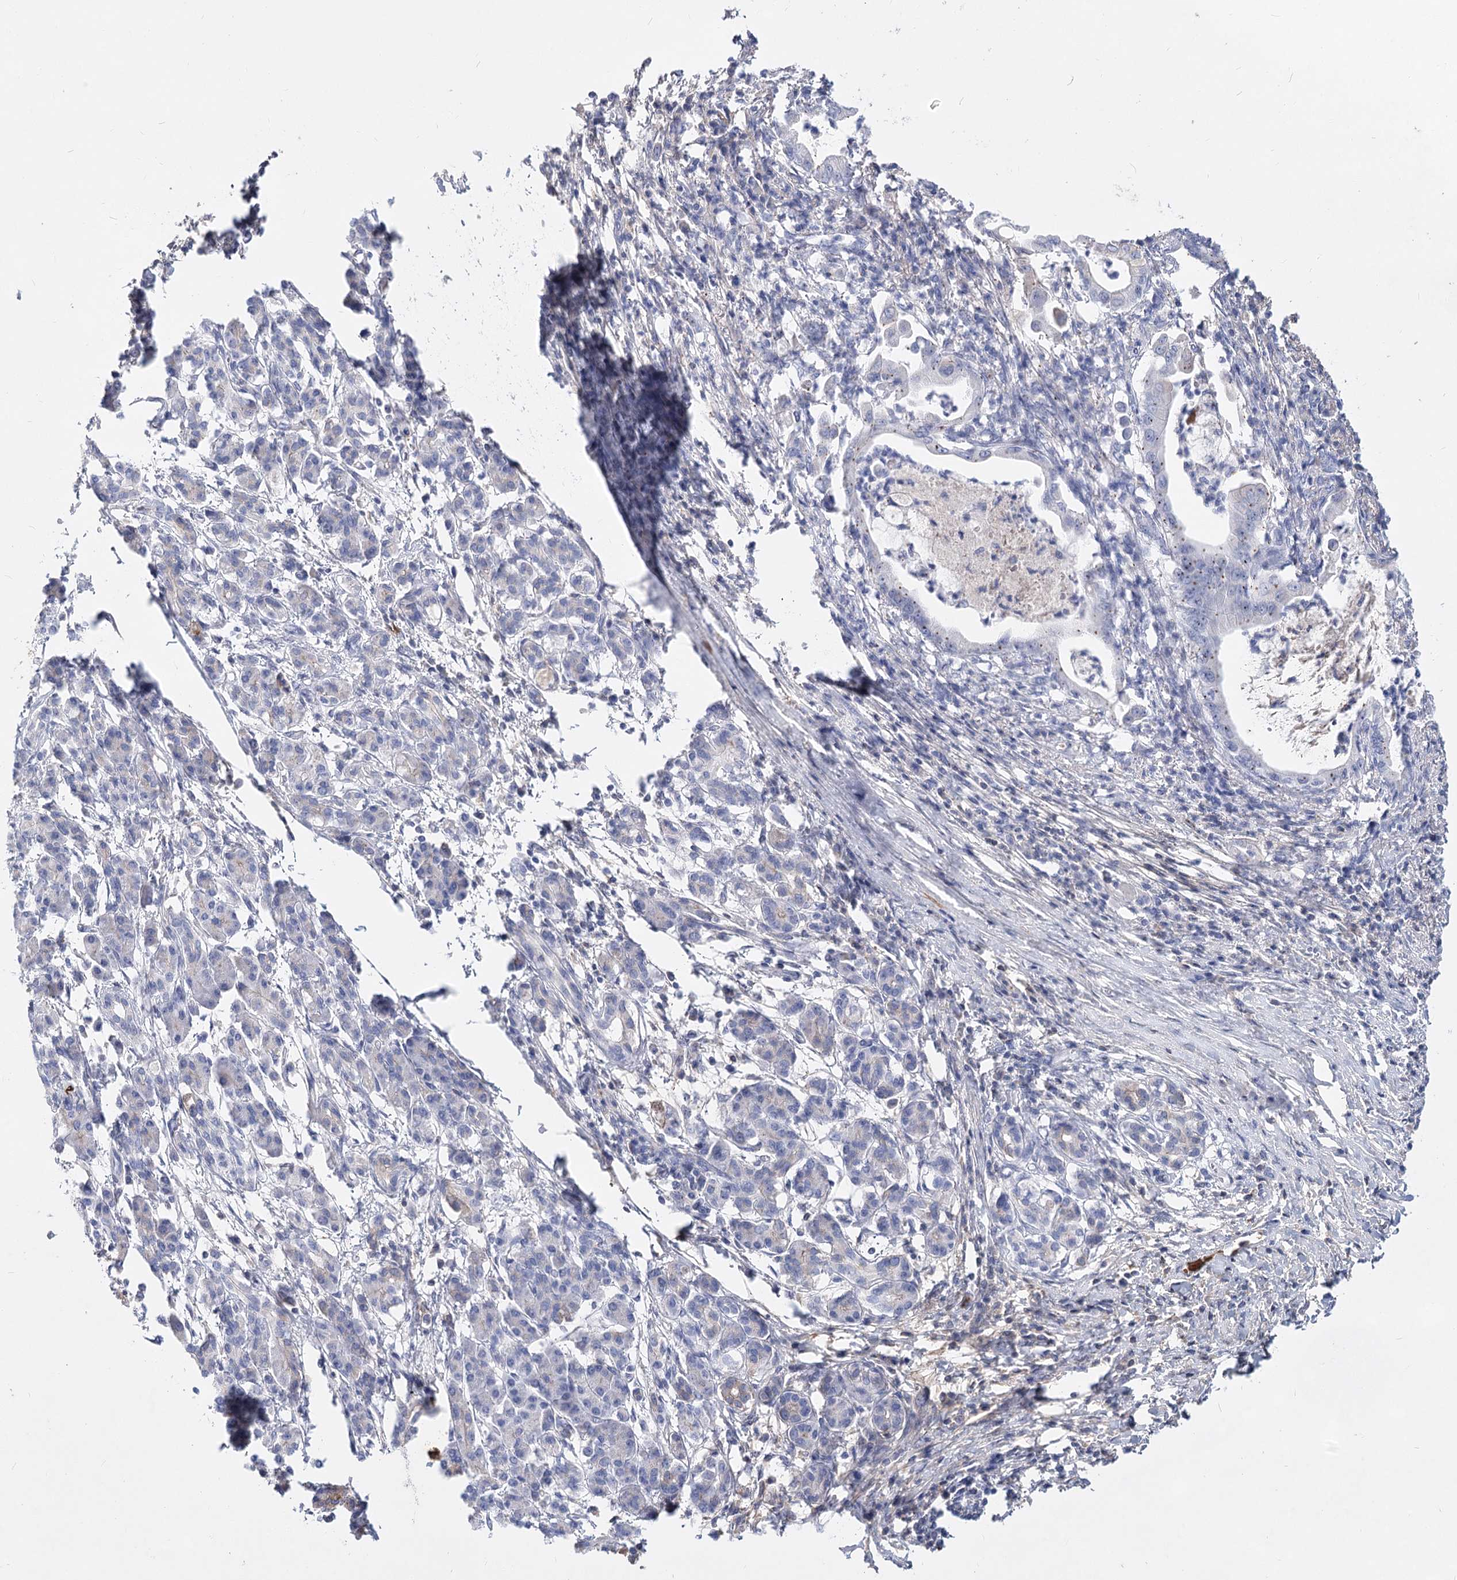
{"staining": {"intensity": "negative", "quantity": "none", "location": "none"}, "tissue": "pancreatic cancer", "cell_type": "Tumor cells", "image_type": "cancer", "snomed": [{"axis": "morphology", "description": "Adenocarcinoma, NOS"}, {"axis": "topography", "description": "Pancreas"}], "caption": "Immunohistochemistry histopathology image of pancreatic cancer (adenocarcinoma) stained for a protein (brown), which exhibits no staining in tumor cells.", "gene": "TASOR2", "patient": {"sex": "female", "age": 55}}